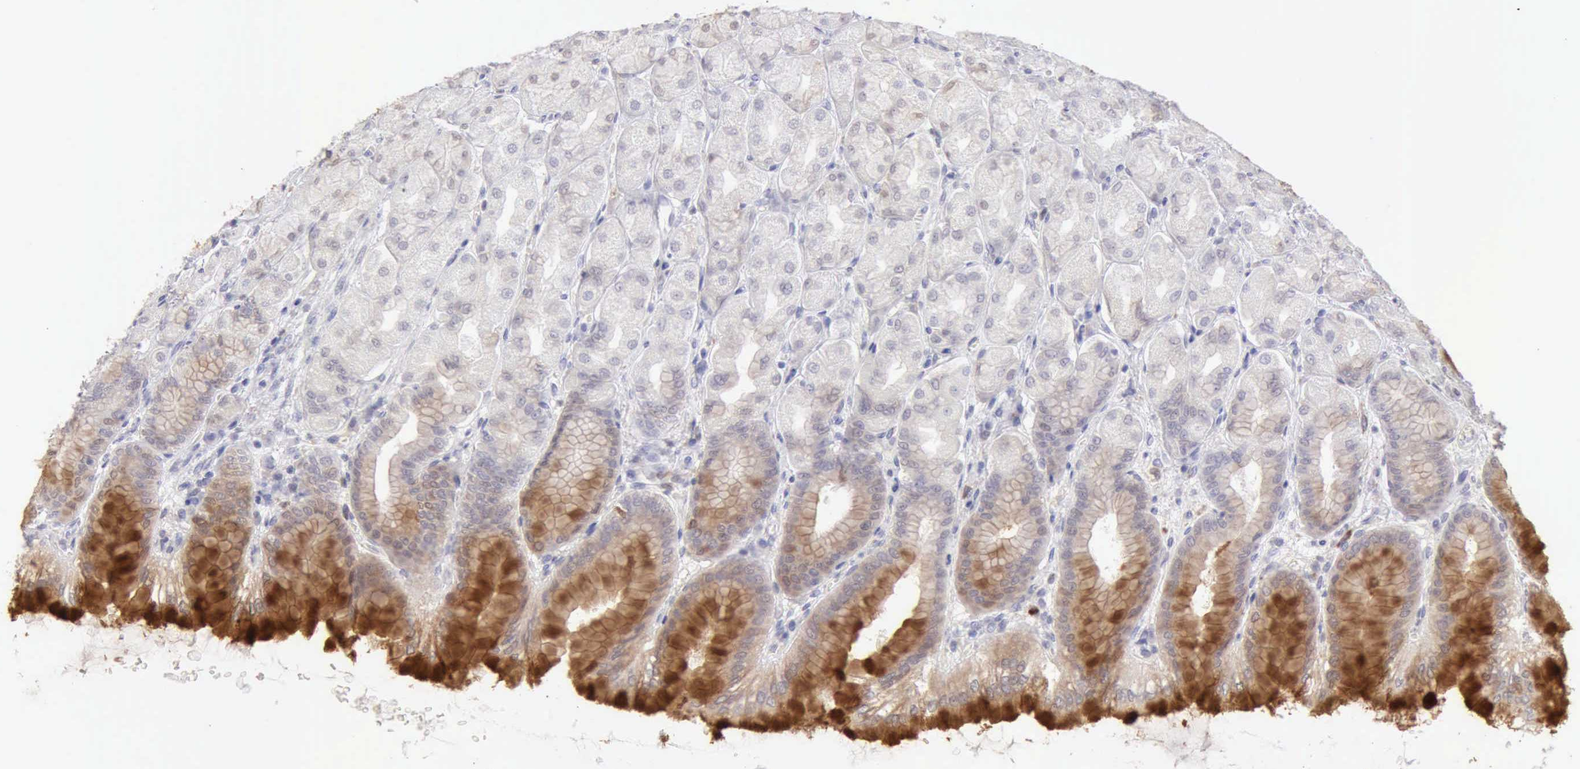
{"staining": {"intensity": "strong", "quantity": "25%-75%", "location": "cytoplasmic/membranous"}, "tissue": "stomach", "cell_type": "Glandular cells", "image_type": "normal", "snomed": [{"axis": "morphology", "description": "Normal tissue, NOS"}, {"axis": "topography", "description": "Stomach, upper"}], "caption": "DAB (3,3'-diaminobenzidine) immunohistochemical staining of benign stomach exhibits strong cytoplasmic/membranous protein expression in about 25%-75% of glandular cells.", "gene": "RNASE1", "patient": {"sex": "female", "age": 56}}